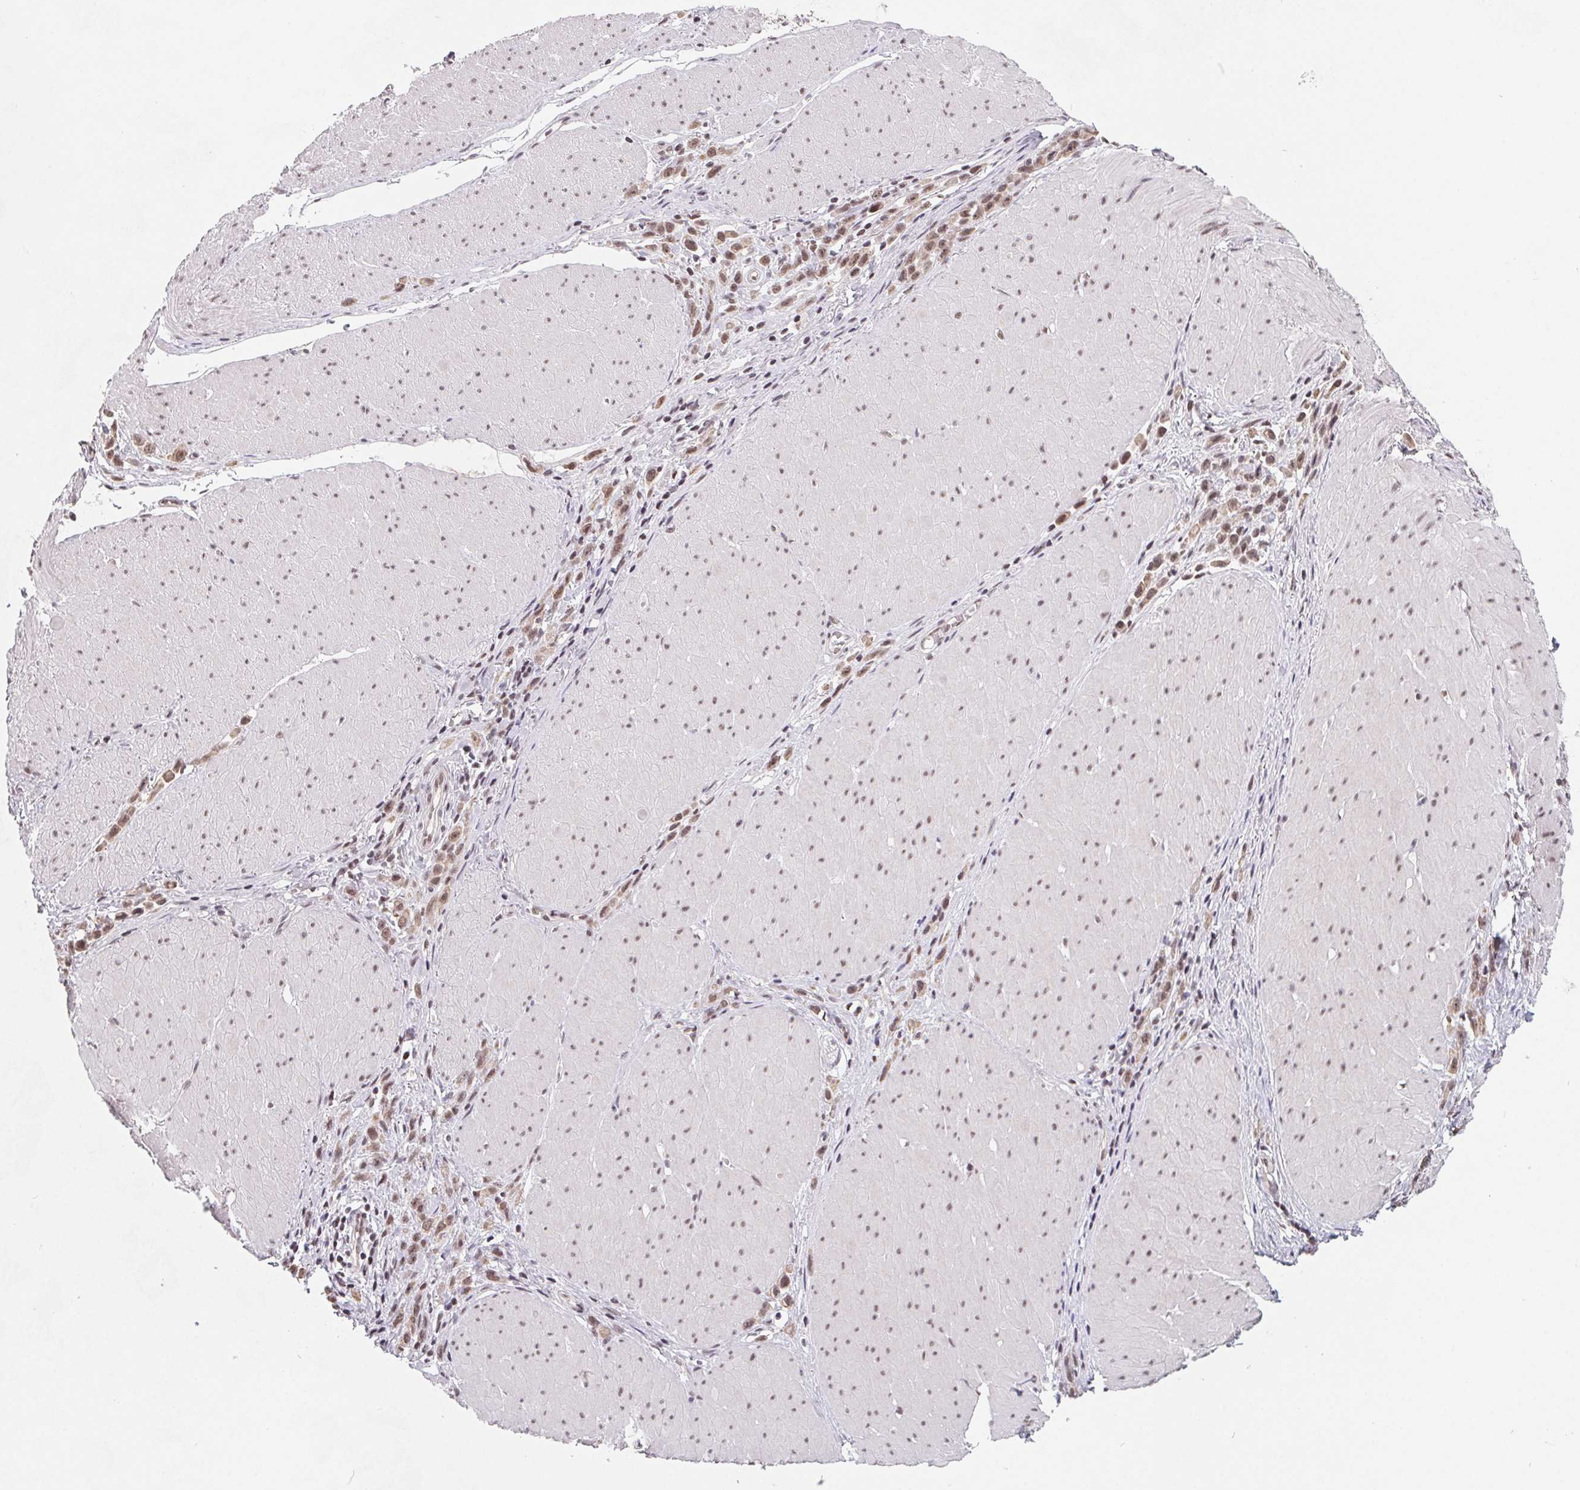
{"staining": {"intensity": "weak", "quantity": ">75%", "location": "nuclear"}, "tissue": "stomach cancer", "cell_type": "Tumor cells", "image_type": "cancer", "snomed": [{"axis": "morphology", "description": "Adenocarcinoma, NOS"}, {"axis": "topography", "description": "Stomach"}], "caption": "Immunohistochemical staining of human stomach adenocarcinoma displays low levels of weak nuclear expression in approximately >75% of tumor cells.", "gene": "TCERG1", "patient": {"sex": "male", "age": 47}}